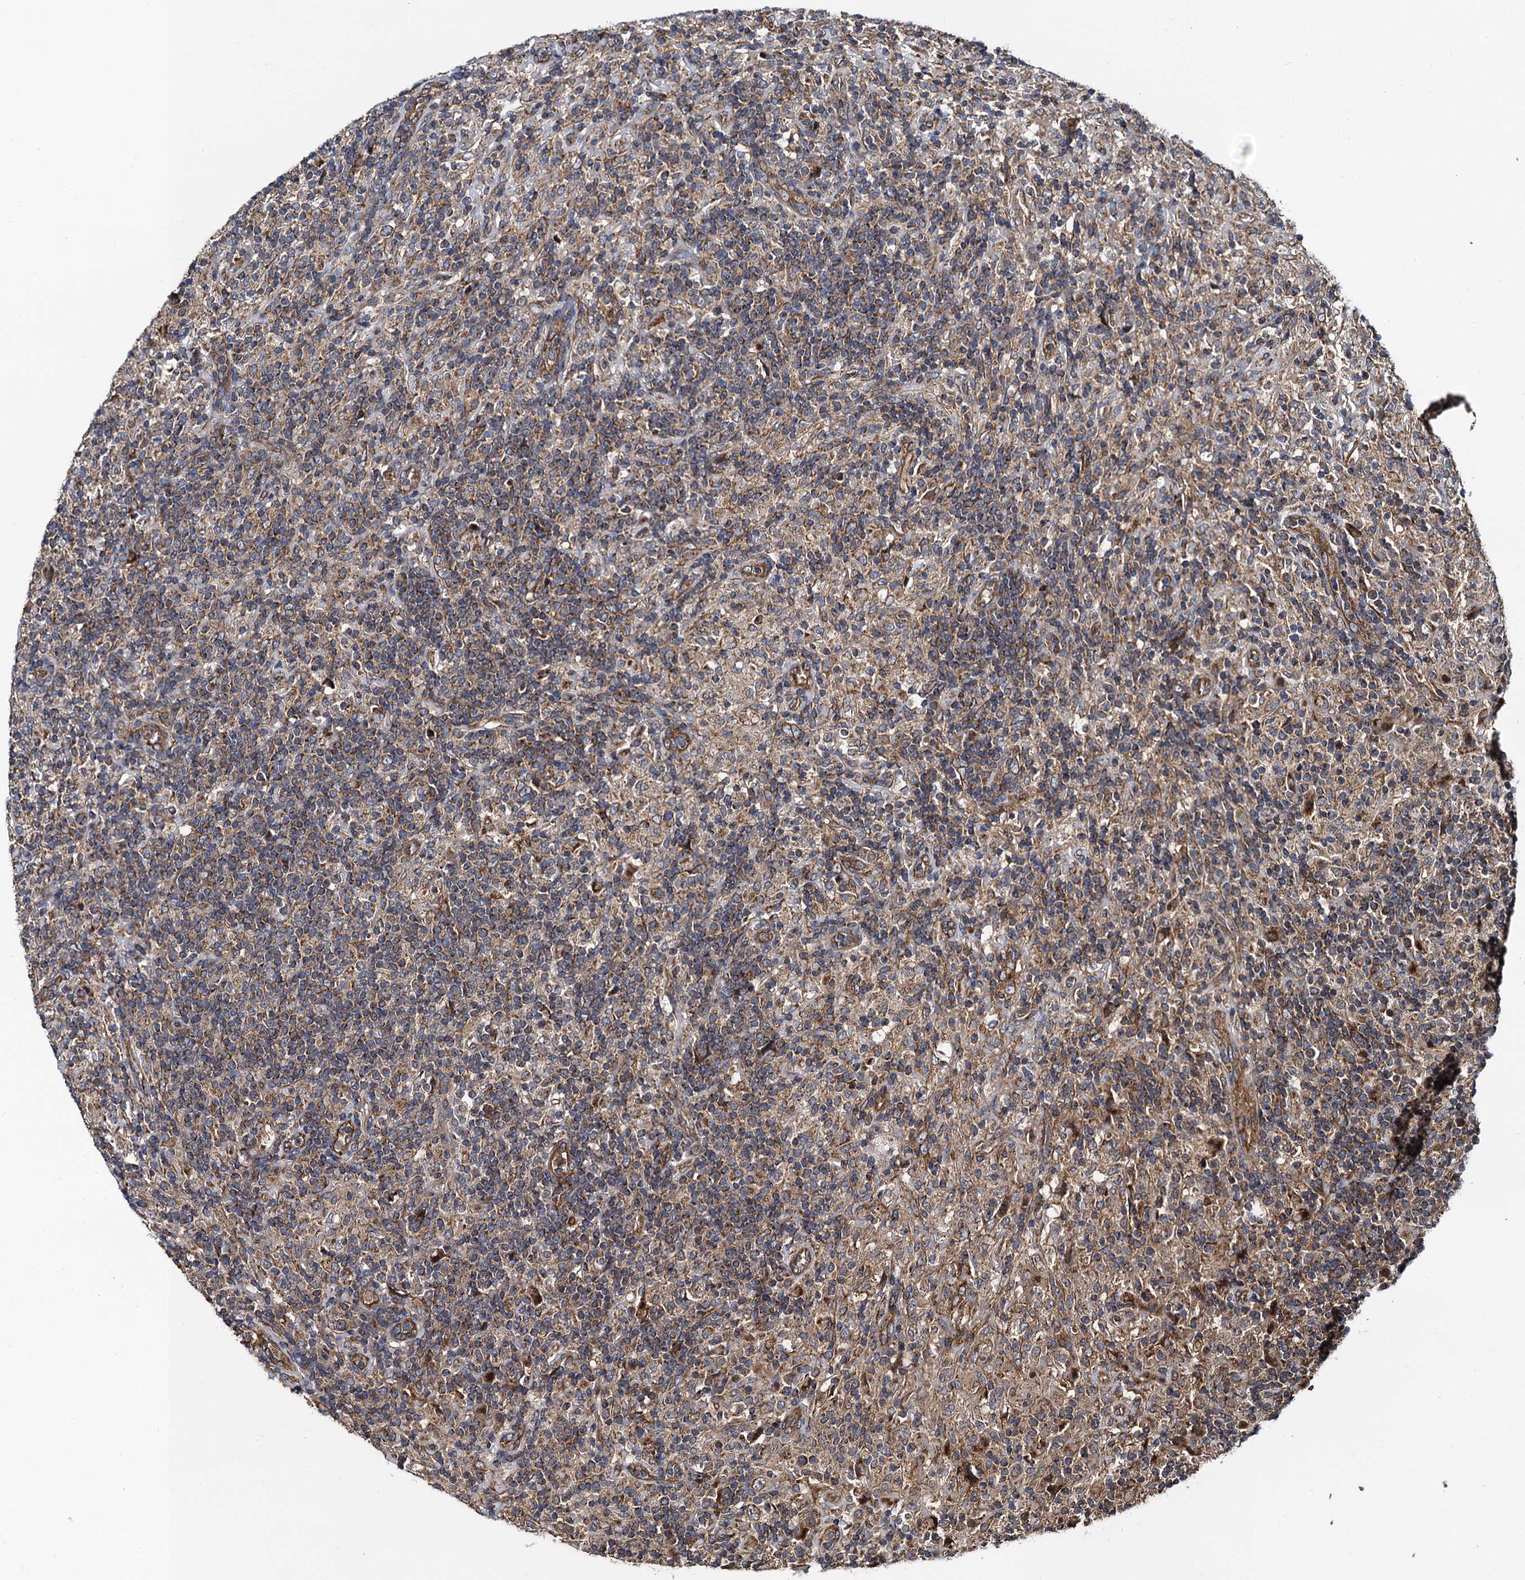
{"staining": {"intensity": "moderate", "quantity": ">75%", "location": "cytoplasmic/membranous"}, "tissue": "lymphoma", "cell_type": "Tumor cells", "image_type": "cancer", "snomed": [{"axis": "morphology", "description": "Hodgkin's disease, NOS"}, {"axis": "topography", "description": "Lymph node"}], "caption": "Brown immunohistochemical staining in Hodgkin's disease displays moderate cytoplasmic/membranous positivity in approximately >75% of tumor cells.", "gene": "NEK1", "patient": {"sex": "male", "age": 70}}